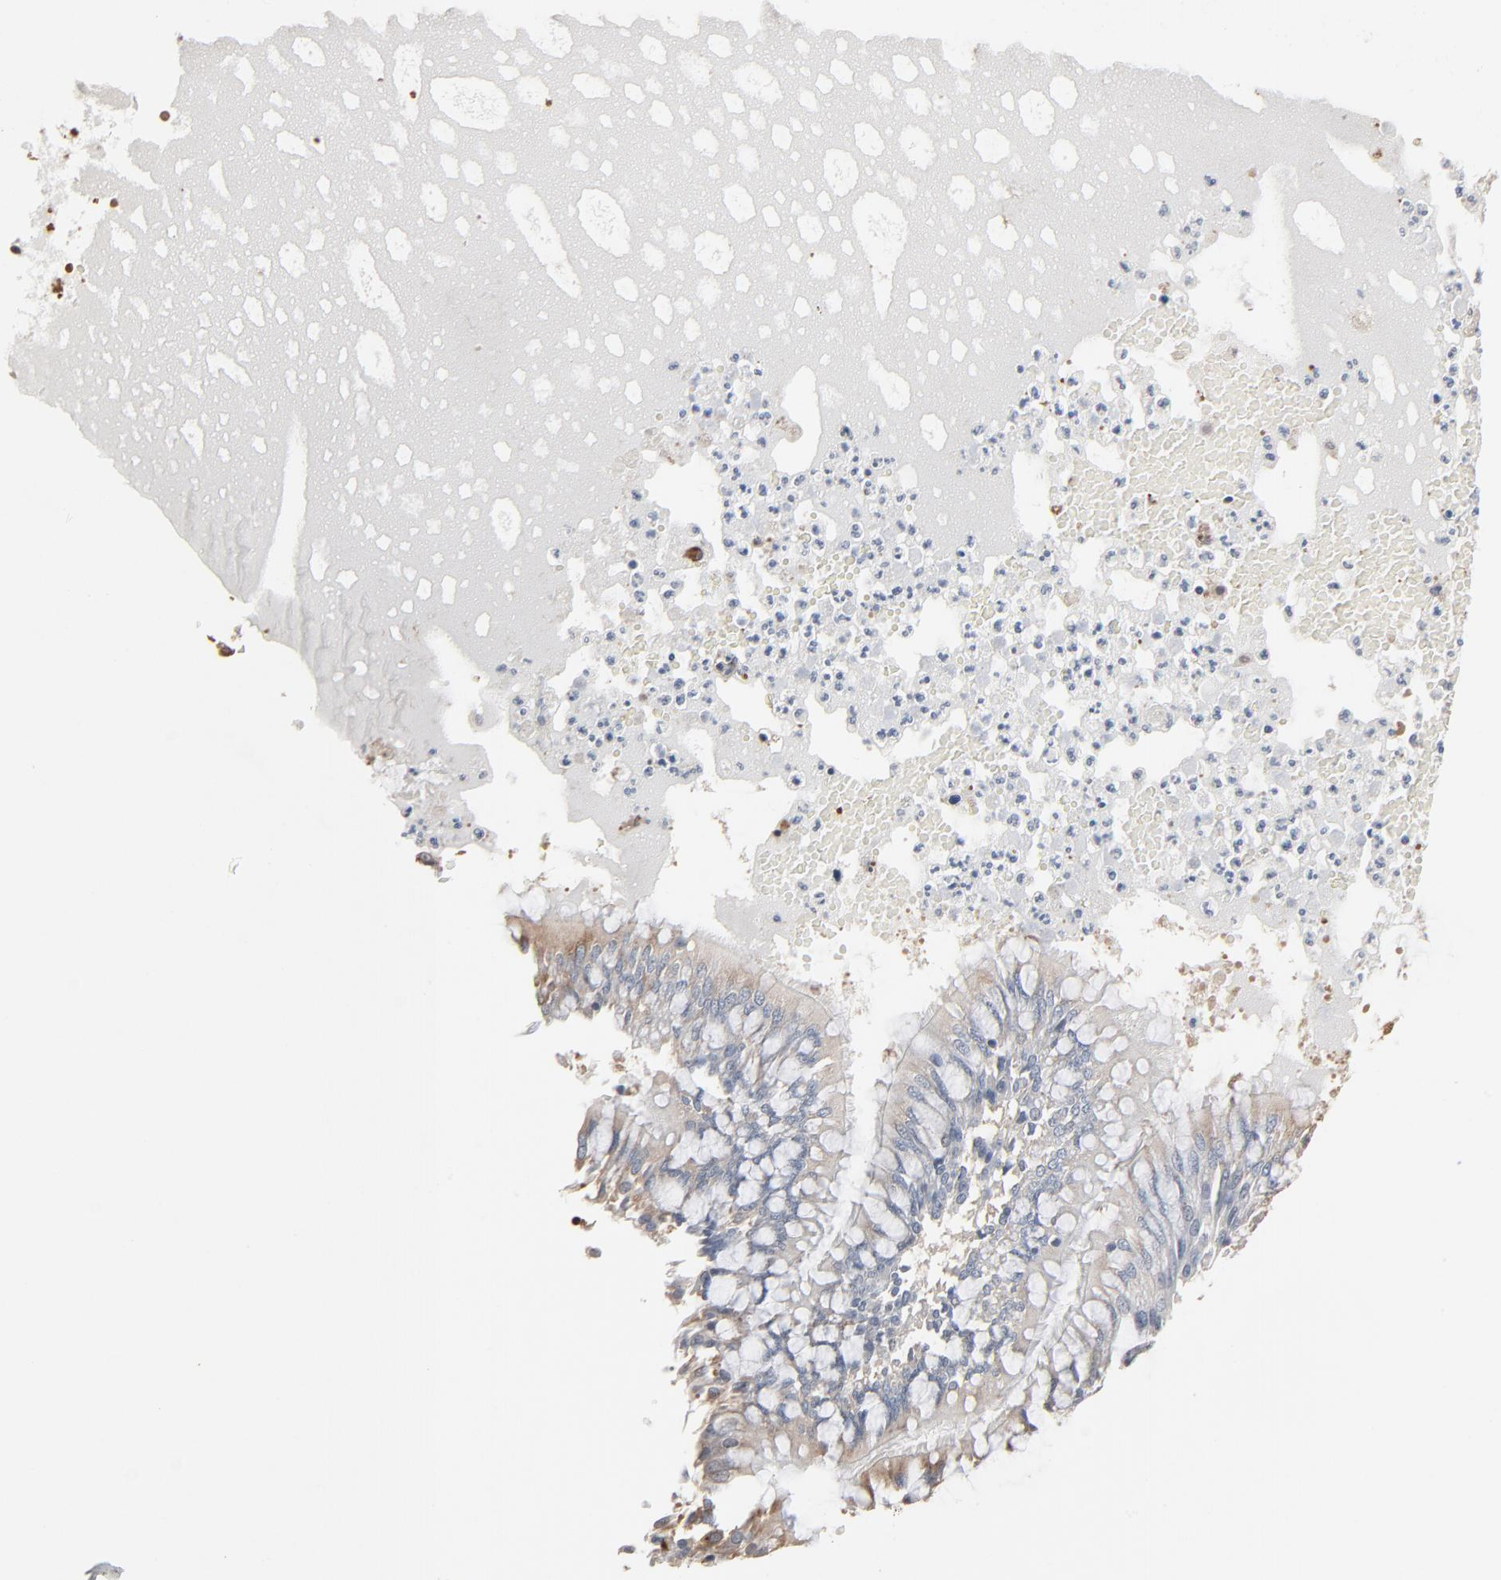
{"staining": {"intensity": "moderate", "quantity": ">75%", "location": "none"}, "tissue": "bronchus", "cell_type": "Respiratory epithelial cells", "image_type": "normal", "snomed": [{"axis": "morphology", "description": "Normal tissue, NOS"}, {"axis": "topography", "description": "Cartilage tissue"}, {"axis": "topography", "description": "Bronchus"}, {"axis": "topography", "description": "Lung"}], "caption": "DAB (3,3'-diaminobenzidine) immunohistochemical staining of unremarkable bronchus displays moderate None protein staining in approximately >75% of respiratory epithelial cells. (Stains: DAB (3,3'-diaminobenzidine) in brown, nuclei in blue, Microscopy: brightfield microscopy at high magnification).", "gene": "CCT5", "patient": {"sex": "female", "age": 49}}